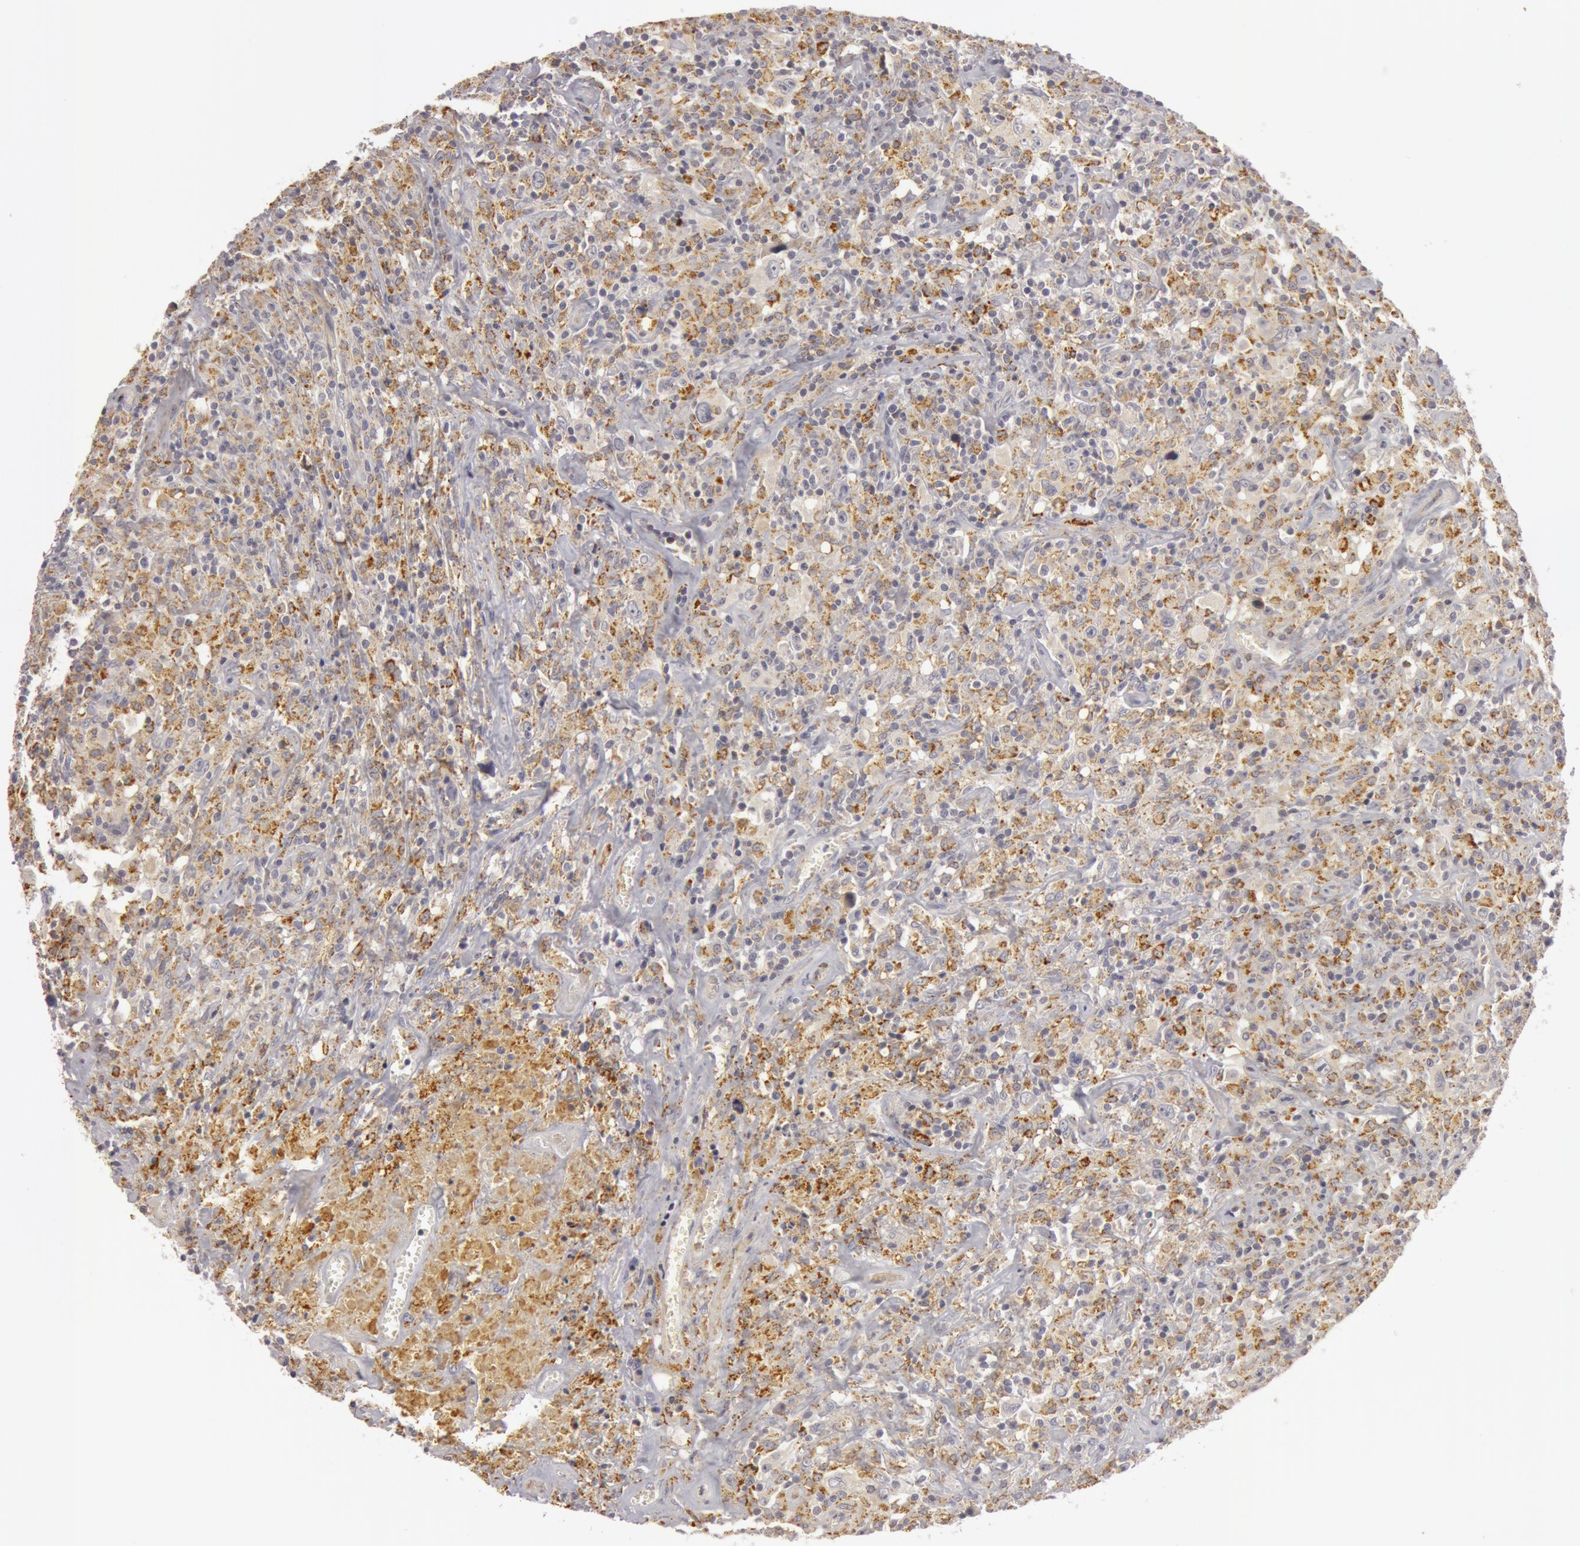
{"staining": {"intensity": "moderate", "quantity": ">75%", "location": "cytoplasmic/membranous"}, "tissue": "lymphoma", "cell_type": "Tumor cells", "image_type": "cancer", "snomed": [{"axis": "morphology", "description": "Hodgkin's disease, NOS"}, {"axis": "topography", "description": "Lymph node"}], "caption": "Immunohistochemical staining of lymphoma displays medium levels of moderate cytoplasmic/membranous protein positivity in about >75% of tumor cells. (DAB (3,3'-diaminobenzidine) = brown stain, brightfield microscopy at high magnification).", "gene": "C7", "patient": {"sex": "male", "age": 46}}